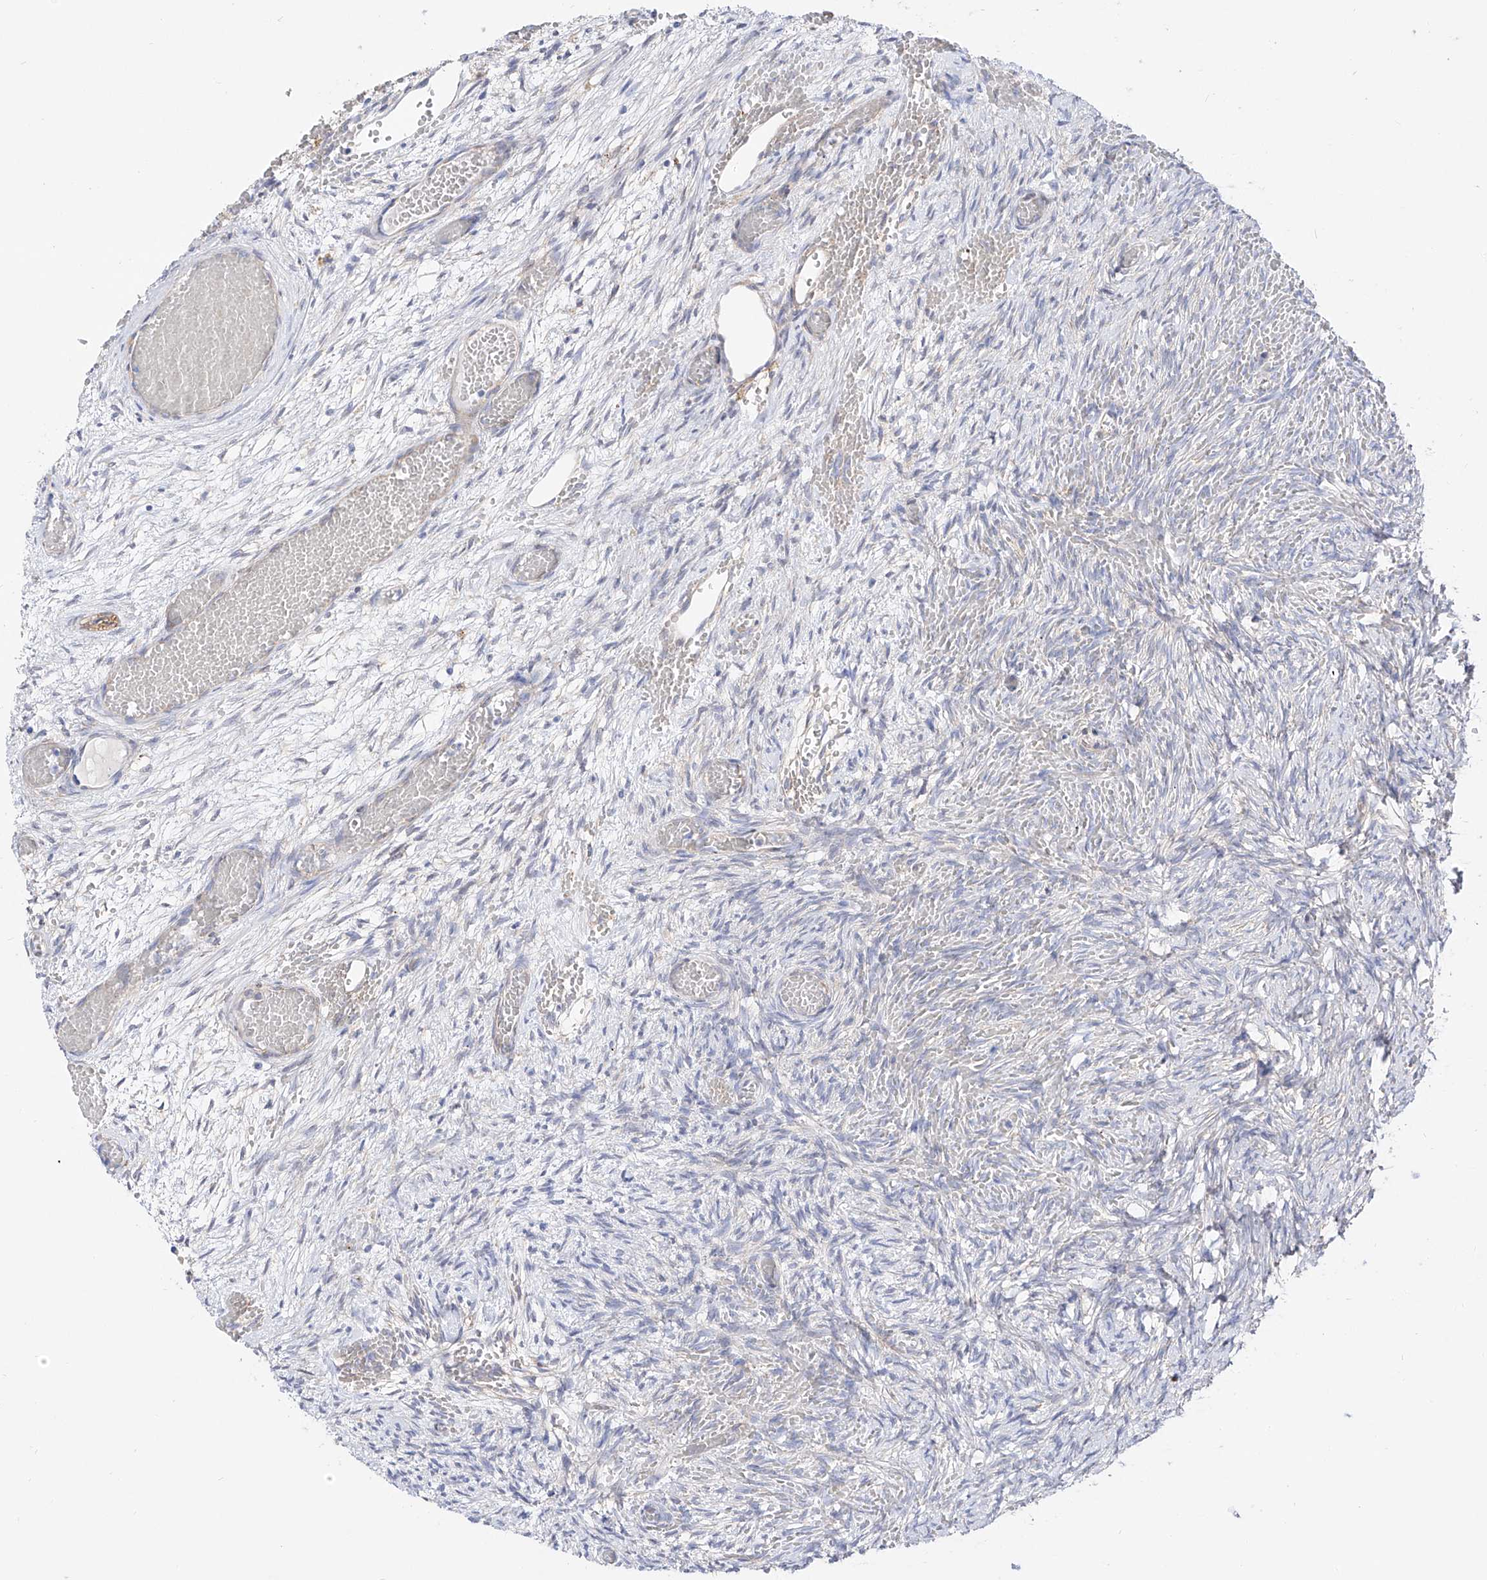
{"staining": {"intensity": "negative", "quantity": "none", "location": "none"}, "tissue": "ovary", "cell_type": "Ovarian stroma cells", "image_type": "normal", "snomed": [{"axis": "morphology", "description": "Adenocarcinoma, NOS"}, {"axis": "topography", "description": "Endometrium"}], "caption": "There is no significant expression in ovarian stroma cells of ovary. (Brightfield microscopy of DAB IHC at high magnification).", "gene": "ZNF653", "patient": {"sex": "female", "age": 32}}